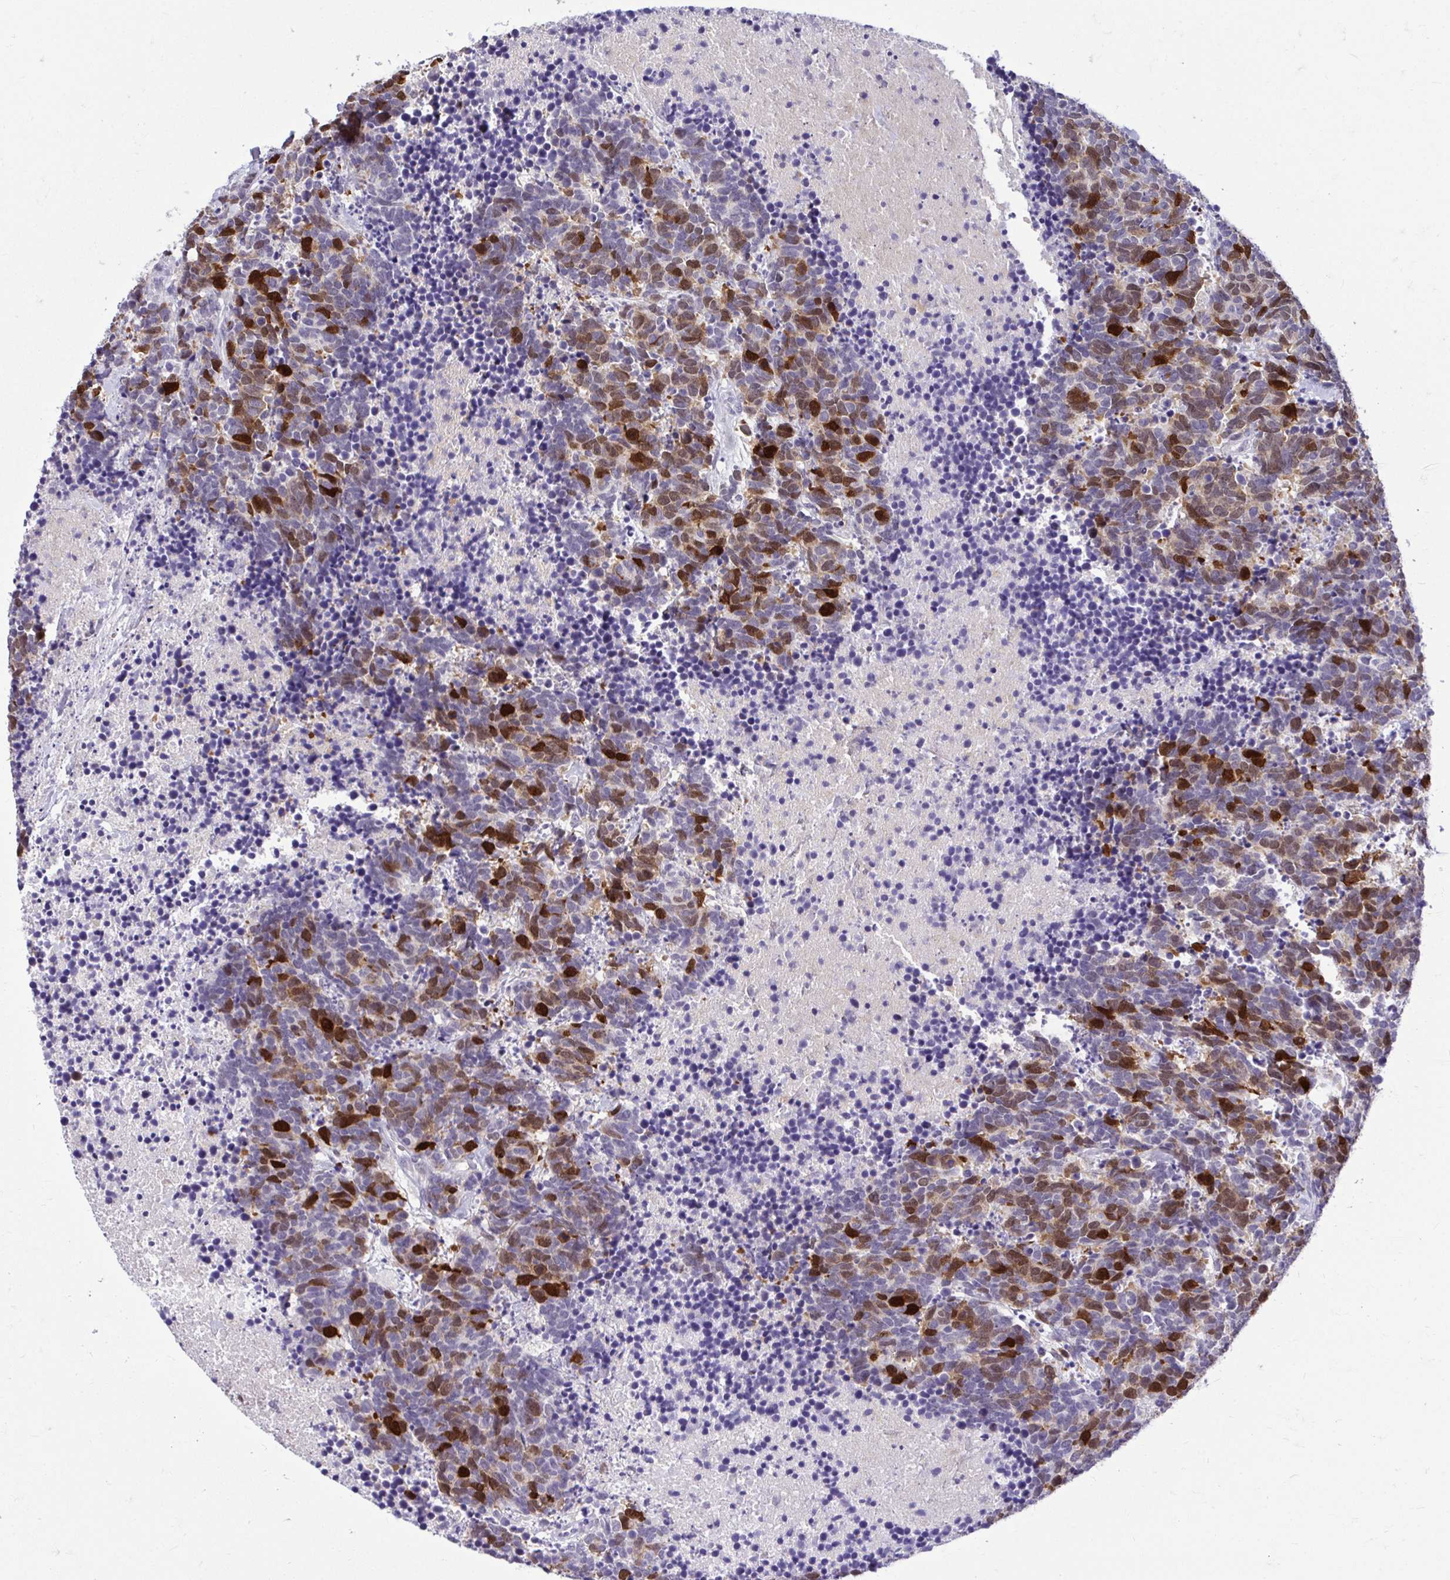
{"staining": {"intensity": "strong", "quantity": "25%-75%", "location": "cytoplasmic/membranous,nuclear"}, "tissue": "carcinoid", "cell_type": "Tumor cells", "image_type": "cancer", "snomed": [{"axis": "morphology", "description": "Carcinoma, NOS"}, {"axis": "morphology", "description": "Carcinoid, malignant, NOS"}, {"axis": "topography", "description": "Prostate"}], "caption": "Immunohistochemical staining of human carcinoid displays high levels of strong cytoplasmic/membranous and nuclear protein staining in approximately 25%-75% of tumor cells.", "gene": "CDC20", "patient": {"sex": "male", "age": 57}}